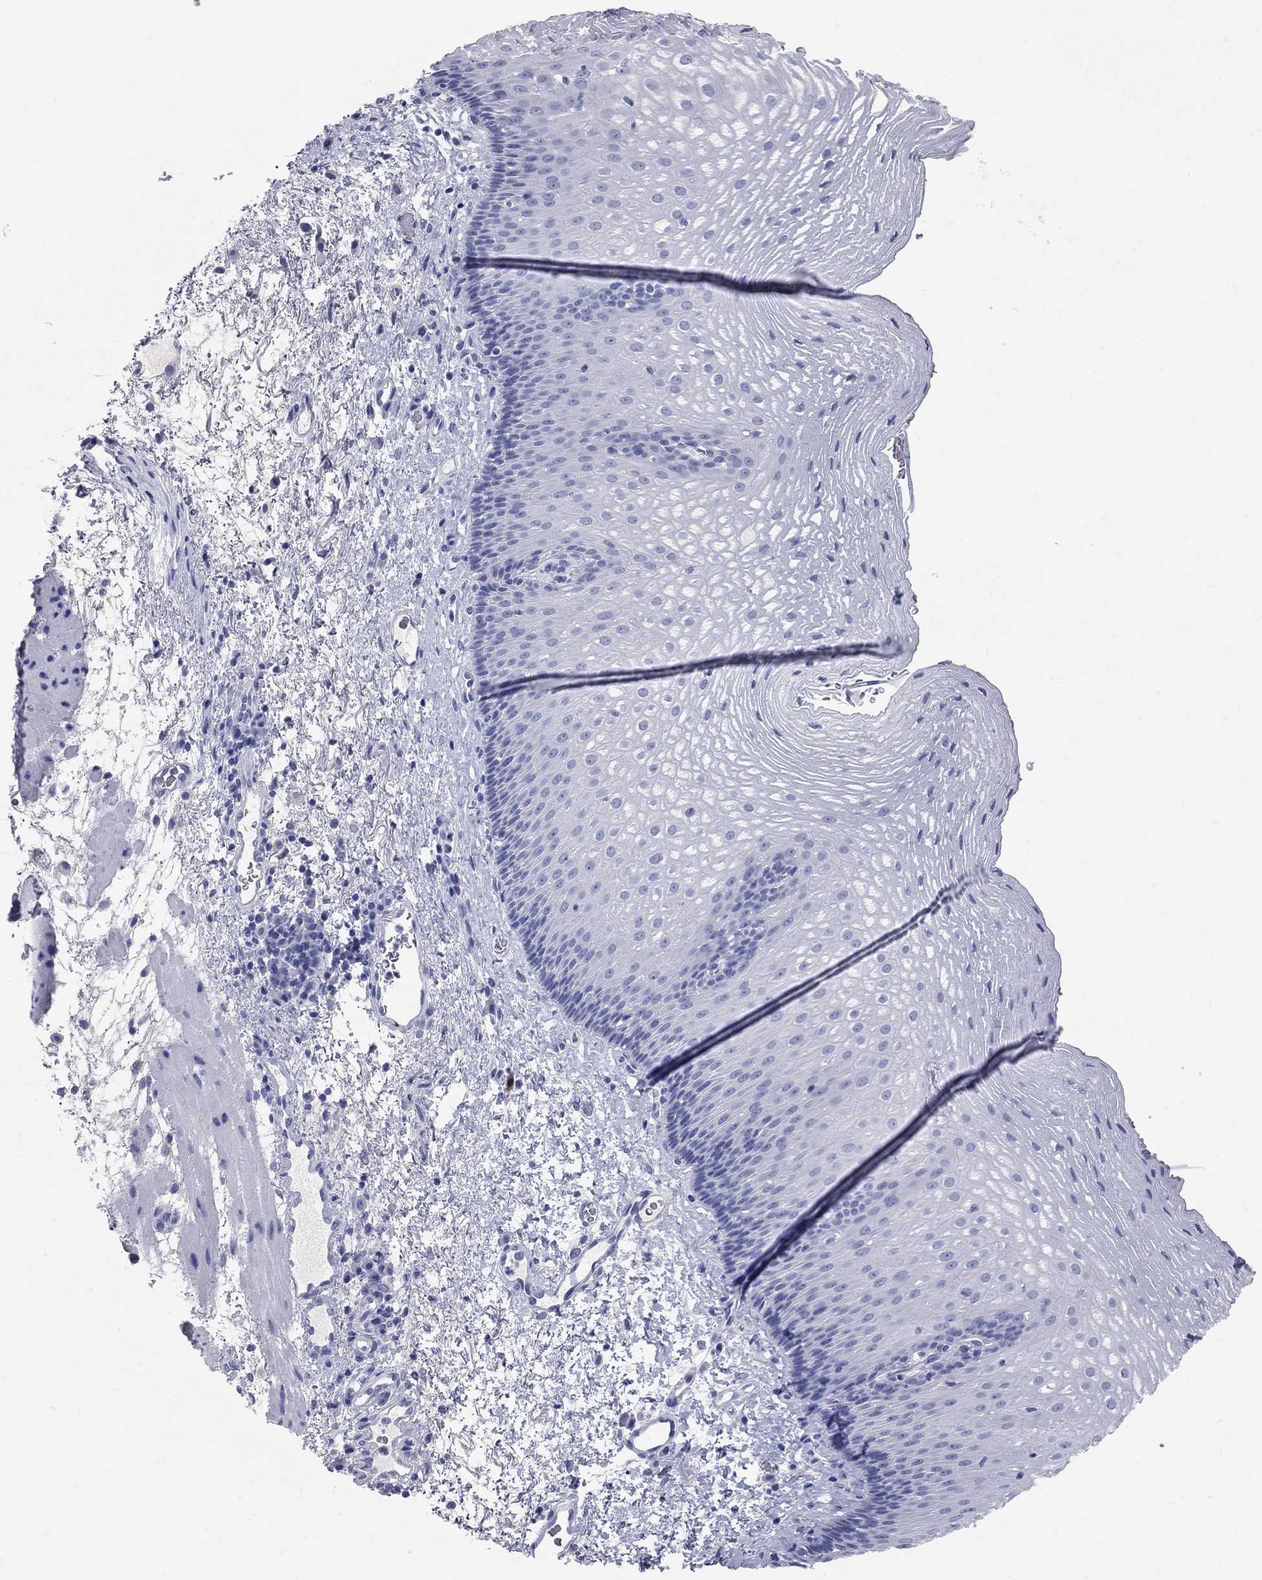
{"staining": {"intensity": "negative", "quantity": "none", "location": "none"}, "tissue": "esophagus", "cell_type": "Squamous epithelial cells", "image_type": "normal", "snomed": [{"axis": "morphology", "description": "Normal tissue, NOS"}, {"axis": "topography", "description": "Esophagus"}], "caption": "IHC image of benign esophagus stained for a protein (brown), which demonstrates no positivity in squamous epithelial cells.", "gene": "AOX1", "patient": {"sex": "male", "age": 76}}